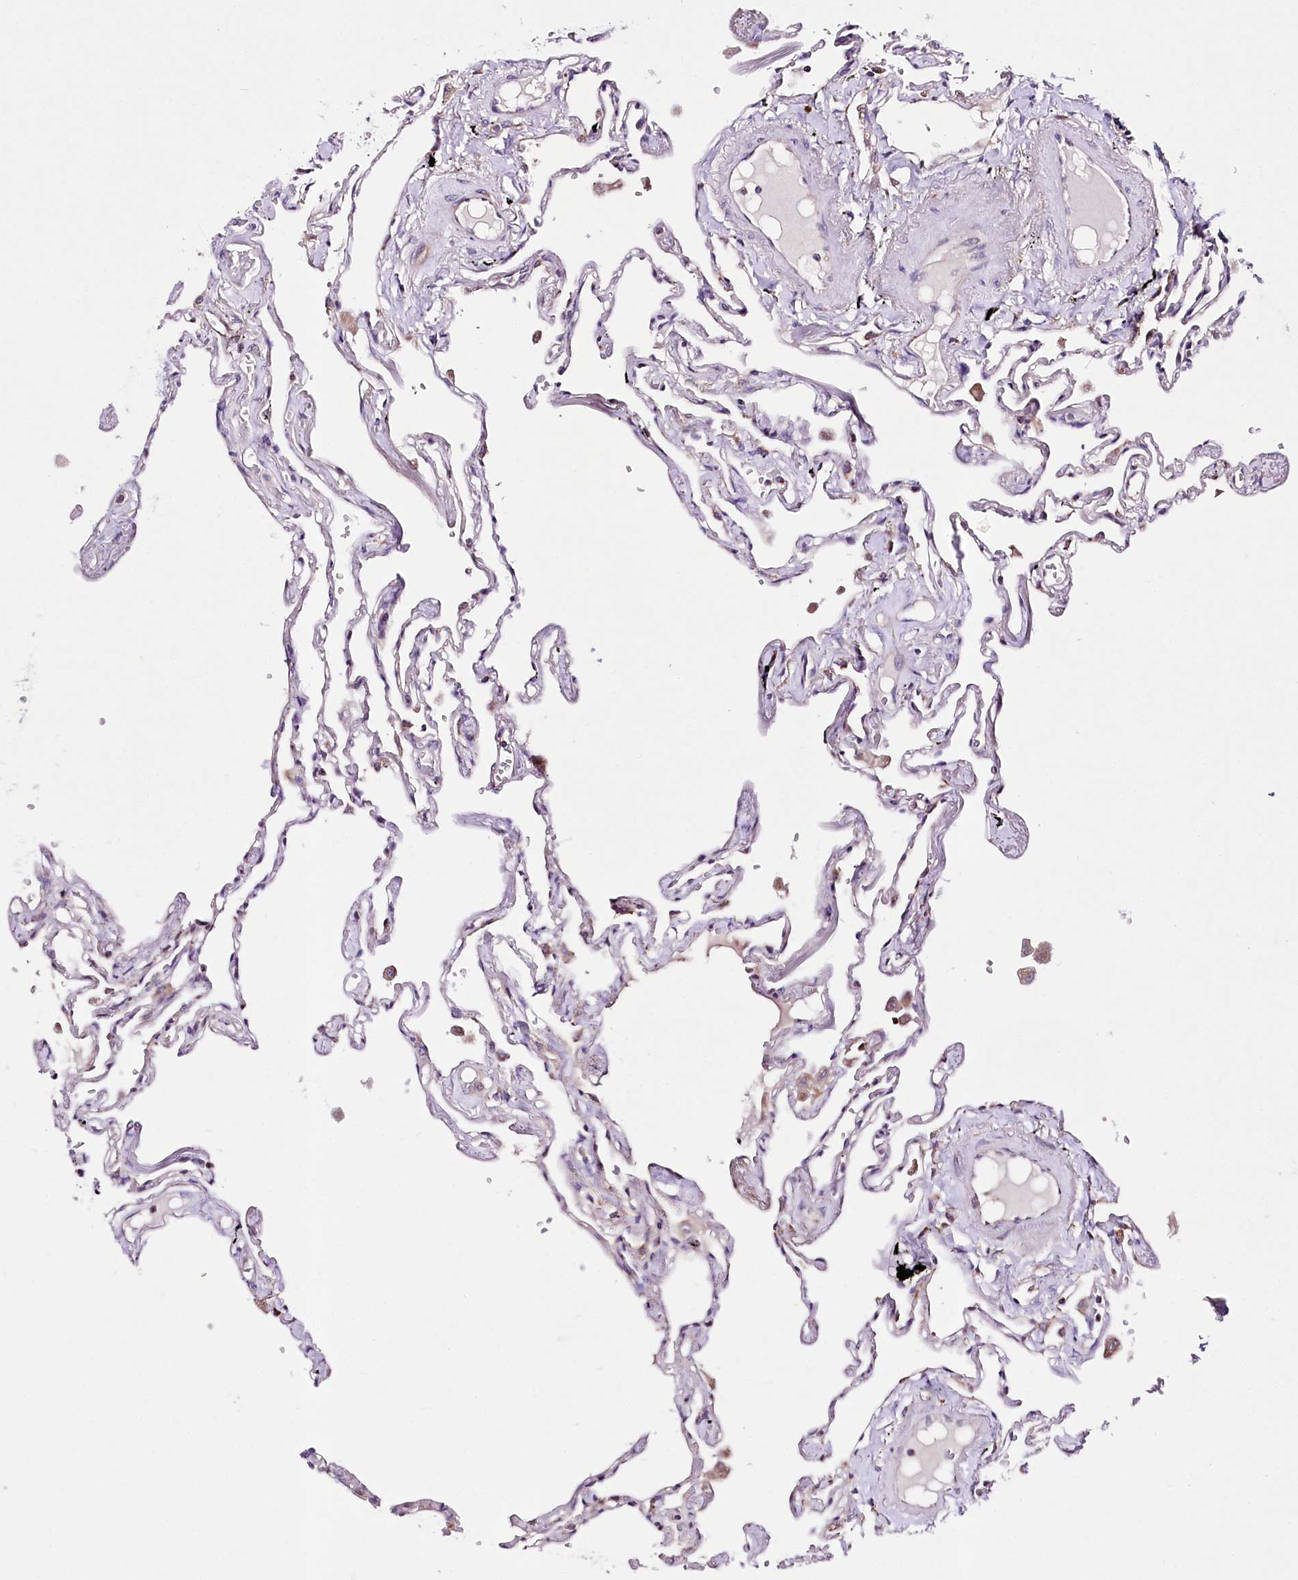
{"staining": {"intensity": "moderate", "quantity": "<25%", "location": "cytoplasmic/membranous,nuclear"}, "tissue": "lung", "cell_type": "Alveolar cells", "image_type": "normal", "snomed": [{"axis": "morphology", "description": "Normal tissue, NOS"}, {"axis": "topography", "description": "Lung"}], "caption": "The micrograph exhibits immunohistochemical staining of unremarkable lung. There is moderate cytoplasmic/membranous,nuclear expression is seen in approximately <25% of alveolar cells.", "gene": "ATE1", "patient": {"sex": "female", "age": 67}}